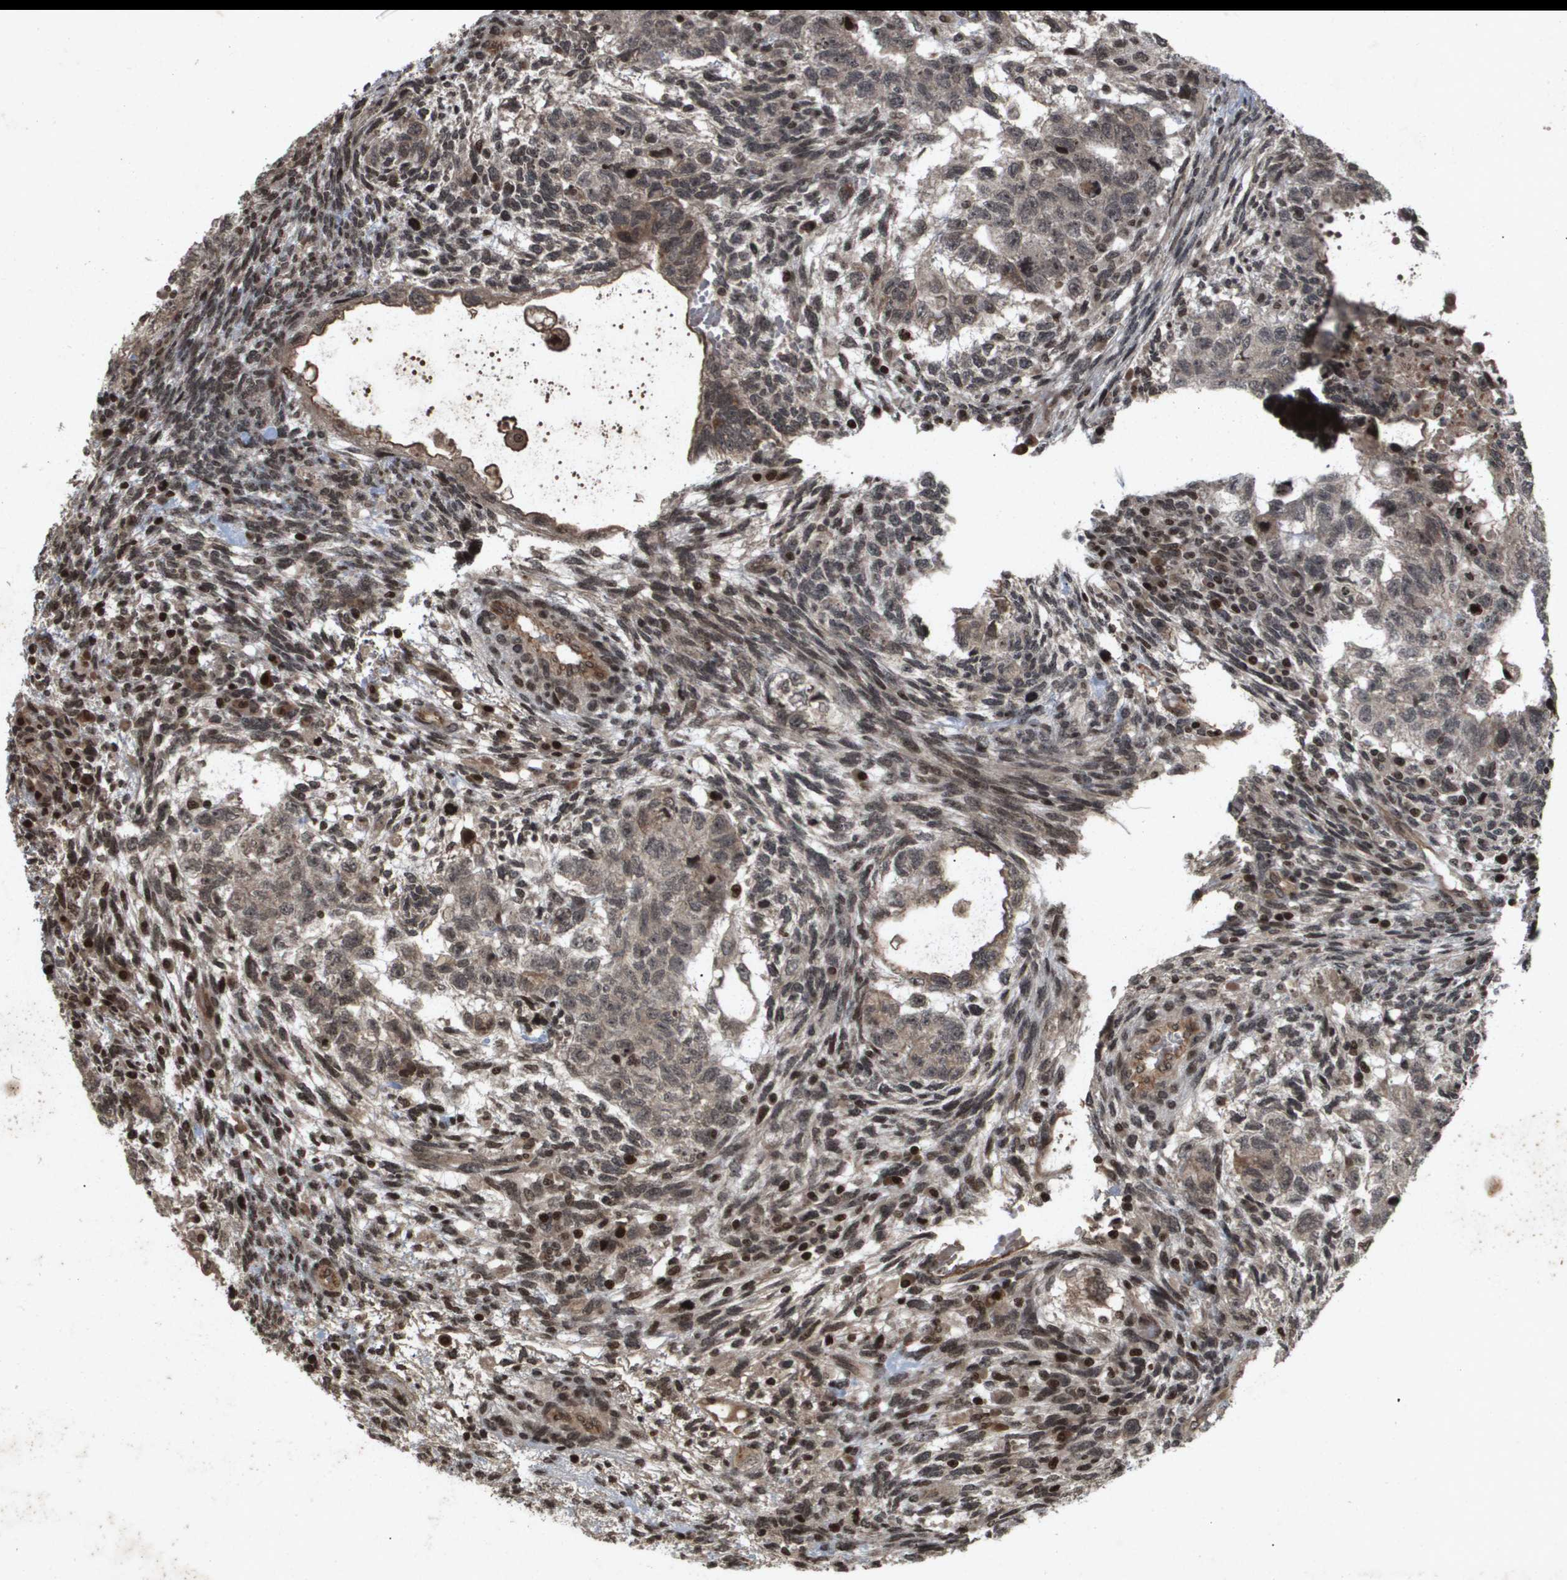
{"staining": {"intensity": "negative", "quantity": "none", "location": "none"}, "tissue": "testis cancer", "cell_type": "Tumor cells", "image_type": "cancer", "snomed": [{"axis": "morphology", "description": "Normal tissue, NOS"}, {"axis": "morphology", "description": "Carcinoma, Embryonal, NOS"}, {"axis": "topography", "description": "Testis"}], "caption": "Immunohistochemical staining of human testis embryonal carcinoma reveals no significant staining in tumor cells. (Brightfield microscopy of DAB (3,3'-diaminobenzidine) immunohistochemistry (IHC) at high magnification).", "gene": "HSPA6", "patient": {"sex": "male", "age": 36}}